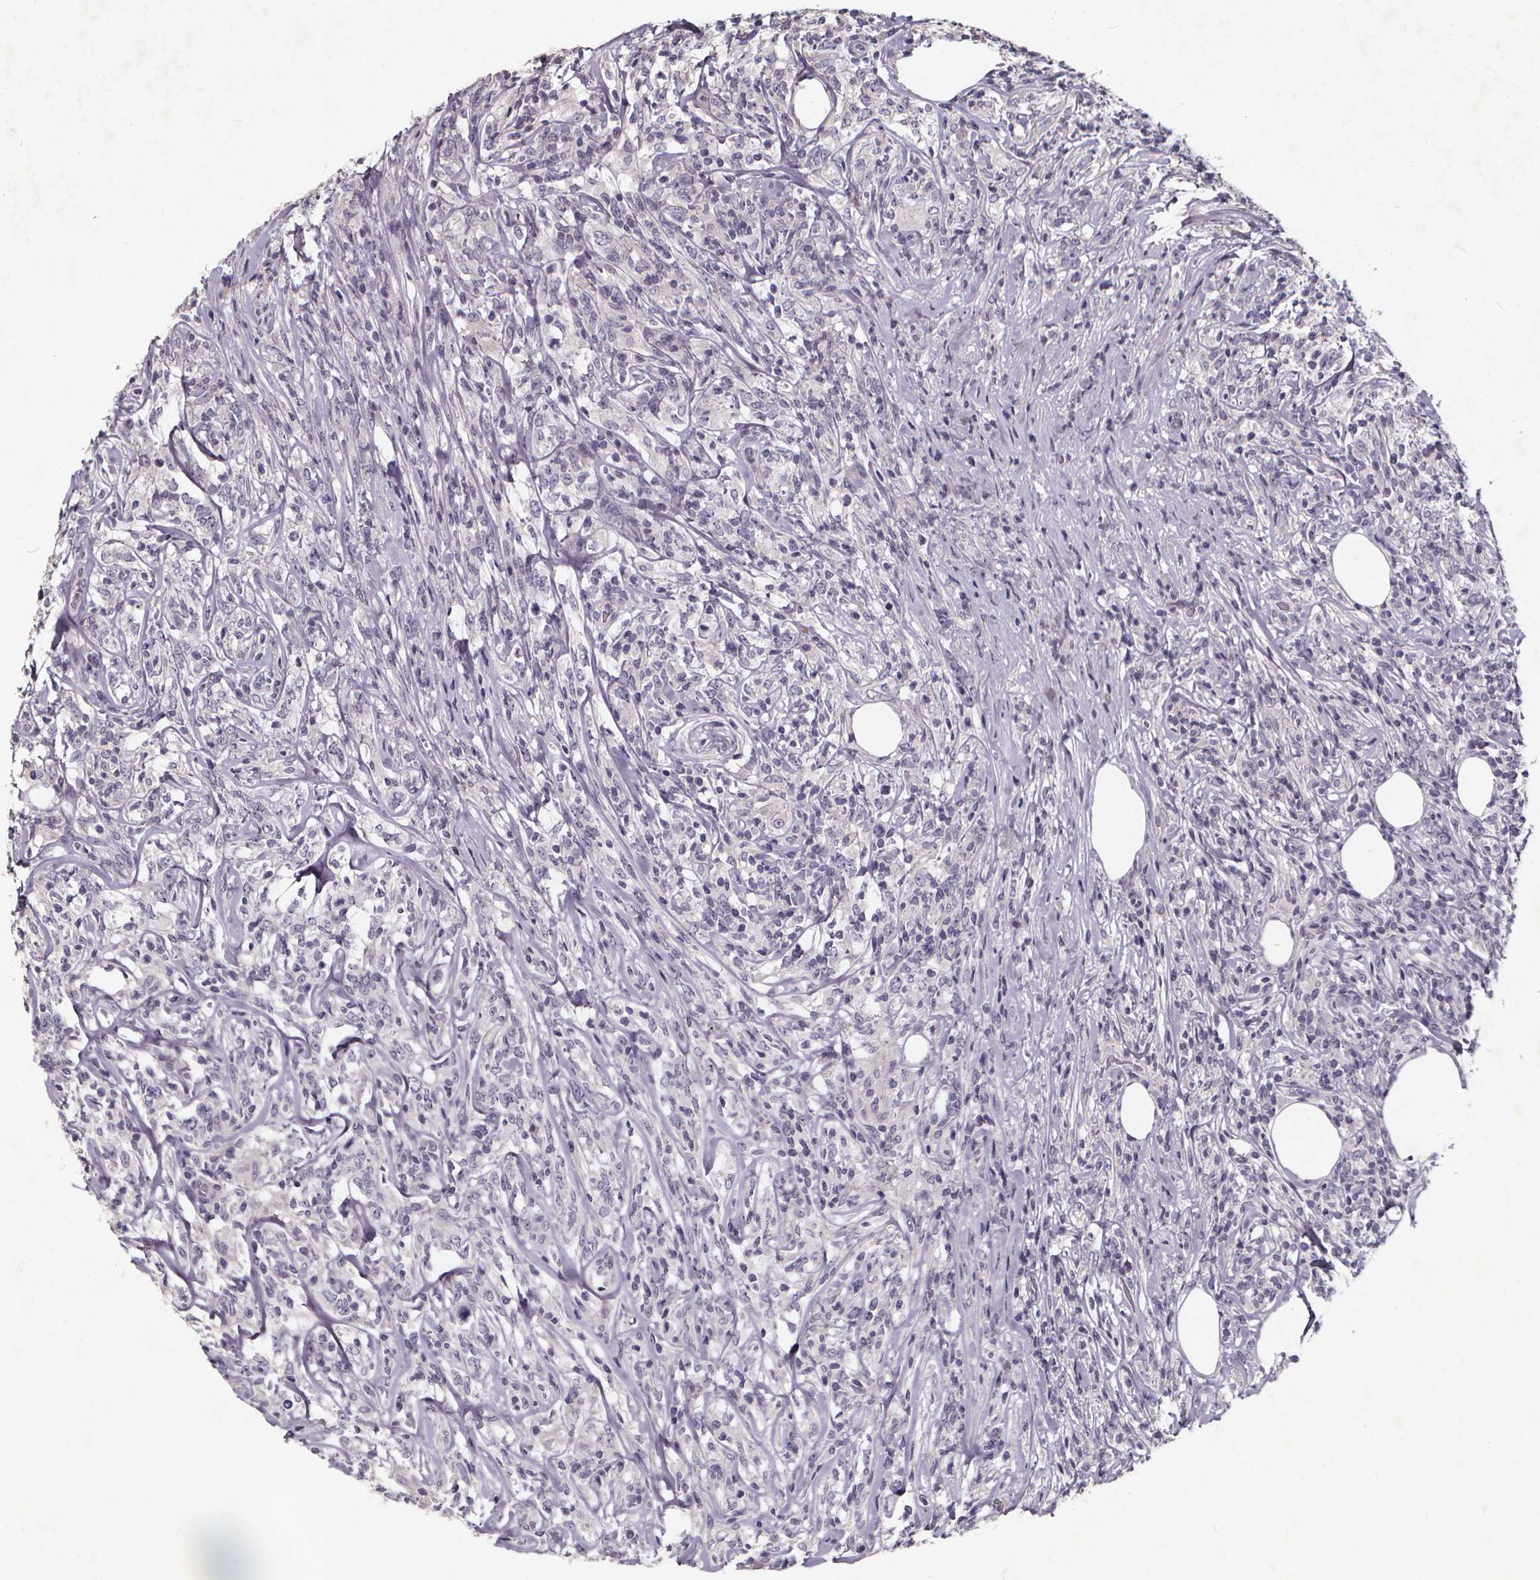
{"staining": {"intensity": "negative", "quantity": "none", "location": "none"}, "tissue": "lymphoma", "cell_type": "Tumor cells", "image_type": "cancer", "snomed": [{"axis": "morphology", "description": "Malignant lymphoma, non-Hodgkin's type, High grade"}, {"axis": "topography", "description": "Lymph node"}], "caption": "DAB immunohistochemical staining of human high-grade malignant lymphoma, non-Hodgkin's type shows no significant positivity in tumor cells. Nuclei are stained in blue.", "gene": "TSPAN14", "patient": {"sex": "female", "age": 84}}